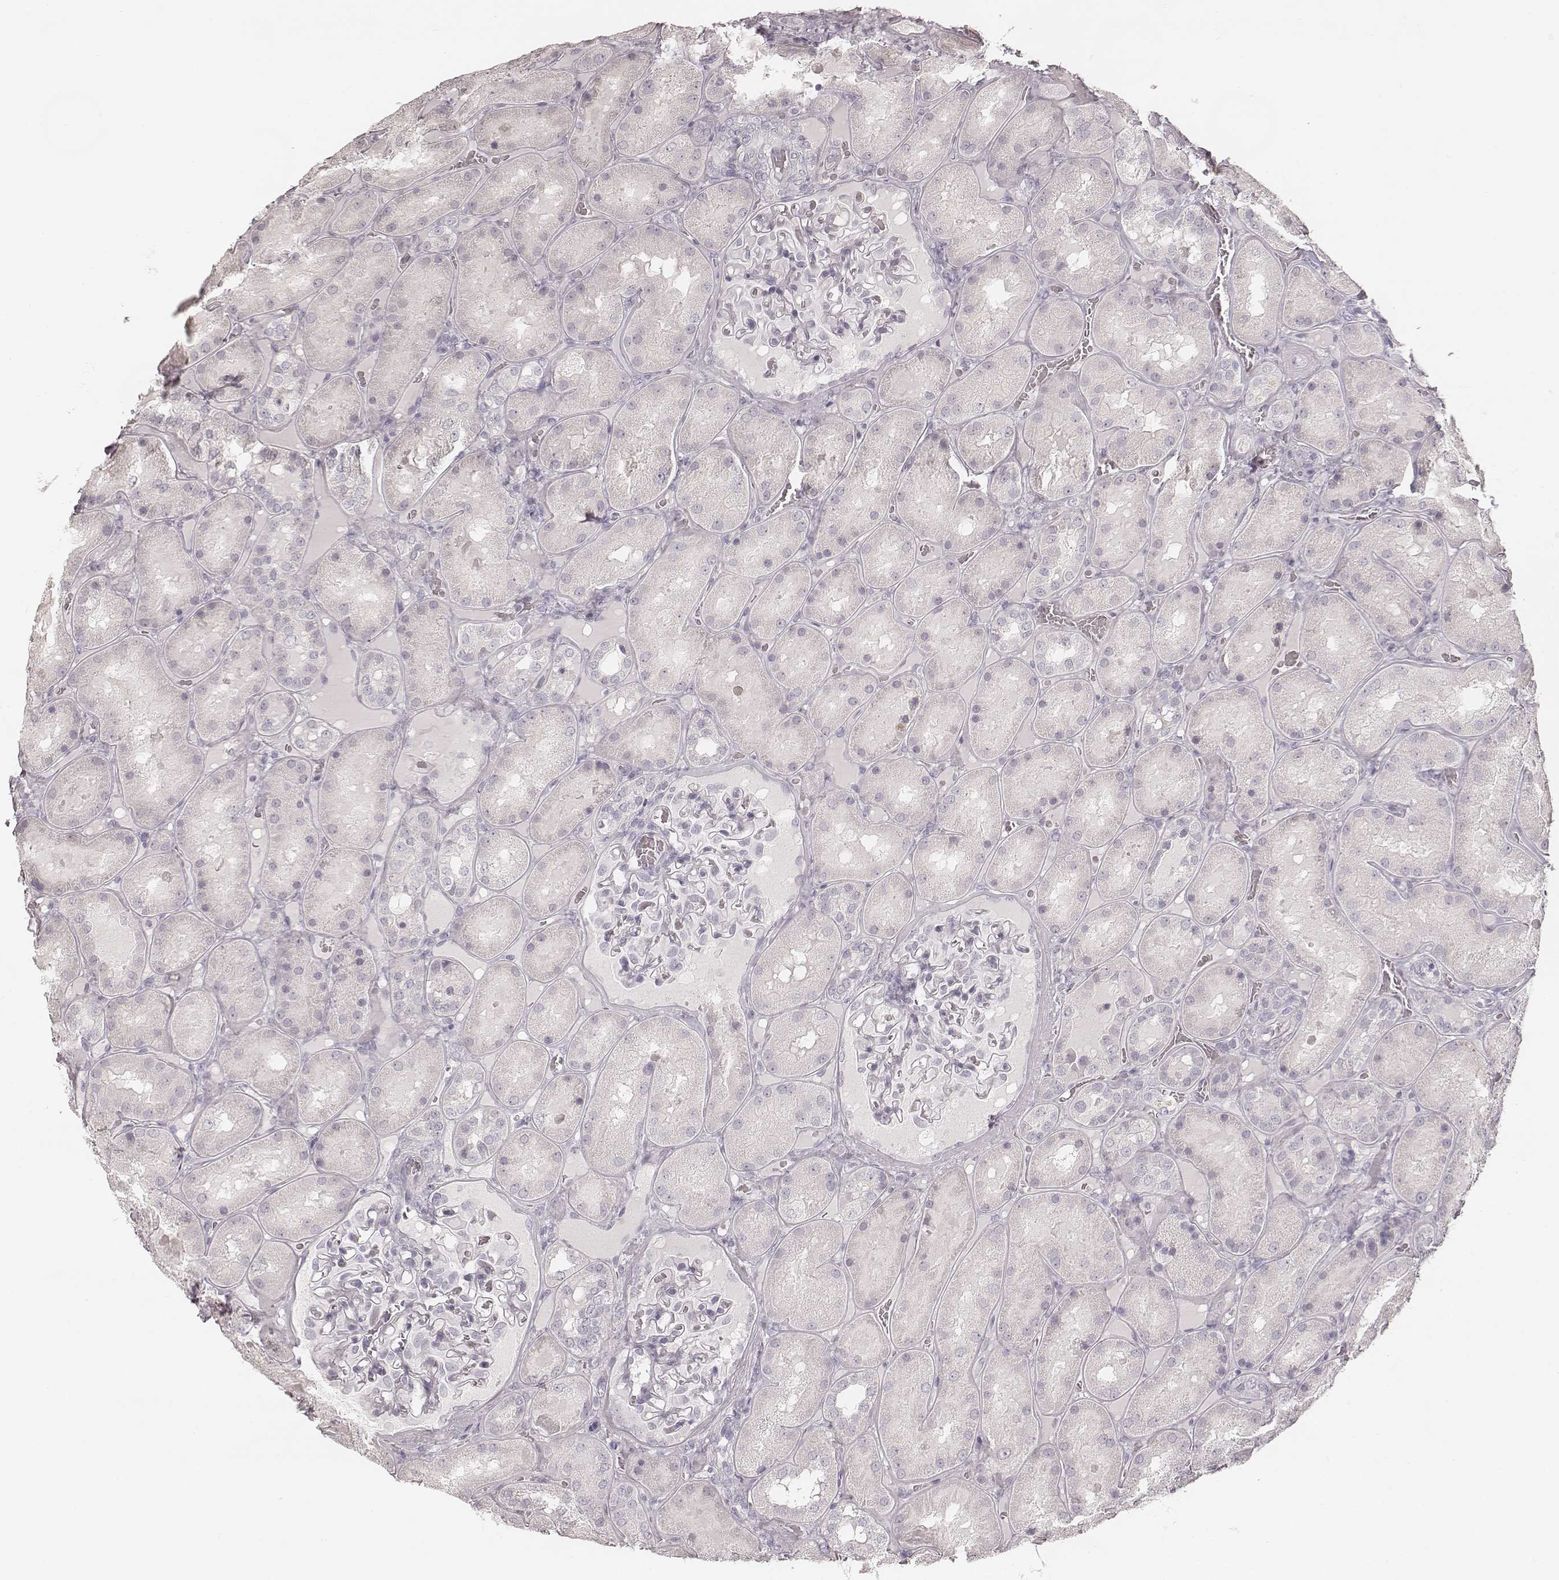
{"staining": {"intensity": "negative", "quantity": "none", "location": "none"}, "tissue": "kidney", "cell_type": "Cells in glomeruli", "image_type": "normal", "snomed": [{"axis": "morphology", "description": "Normal tissue, NOS"}, {"axis": "topography", "description": "Kidney"}], "caption": "An immunohistochemistry micrograph of benign kidney is shown. There is no staining in cells in glomeruli of kidney. The staining was performed using DAB to visualize the protein expression in brown, while the nuclei were stained in blue with hematoxylin (Magnification: 20x).", "gene": "TEX37", "patient": {"sex": "male", "age": 73}}